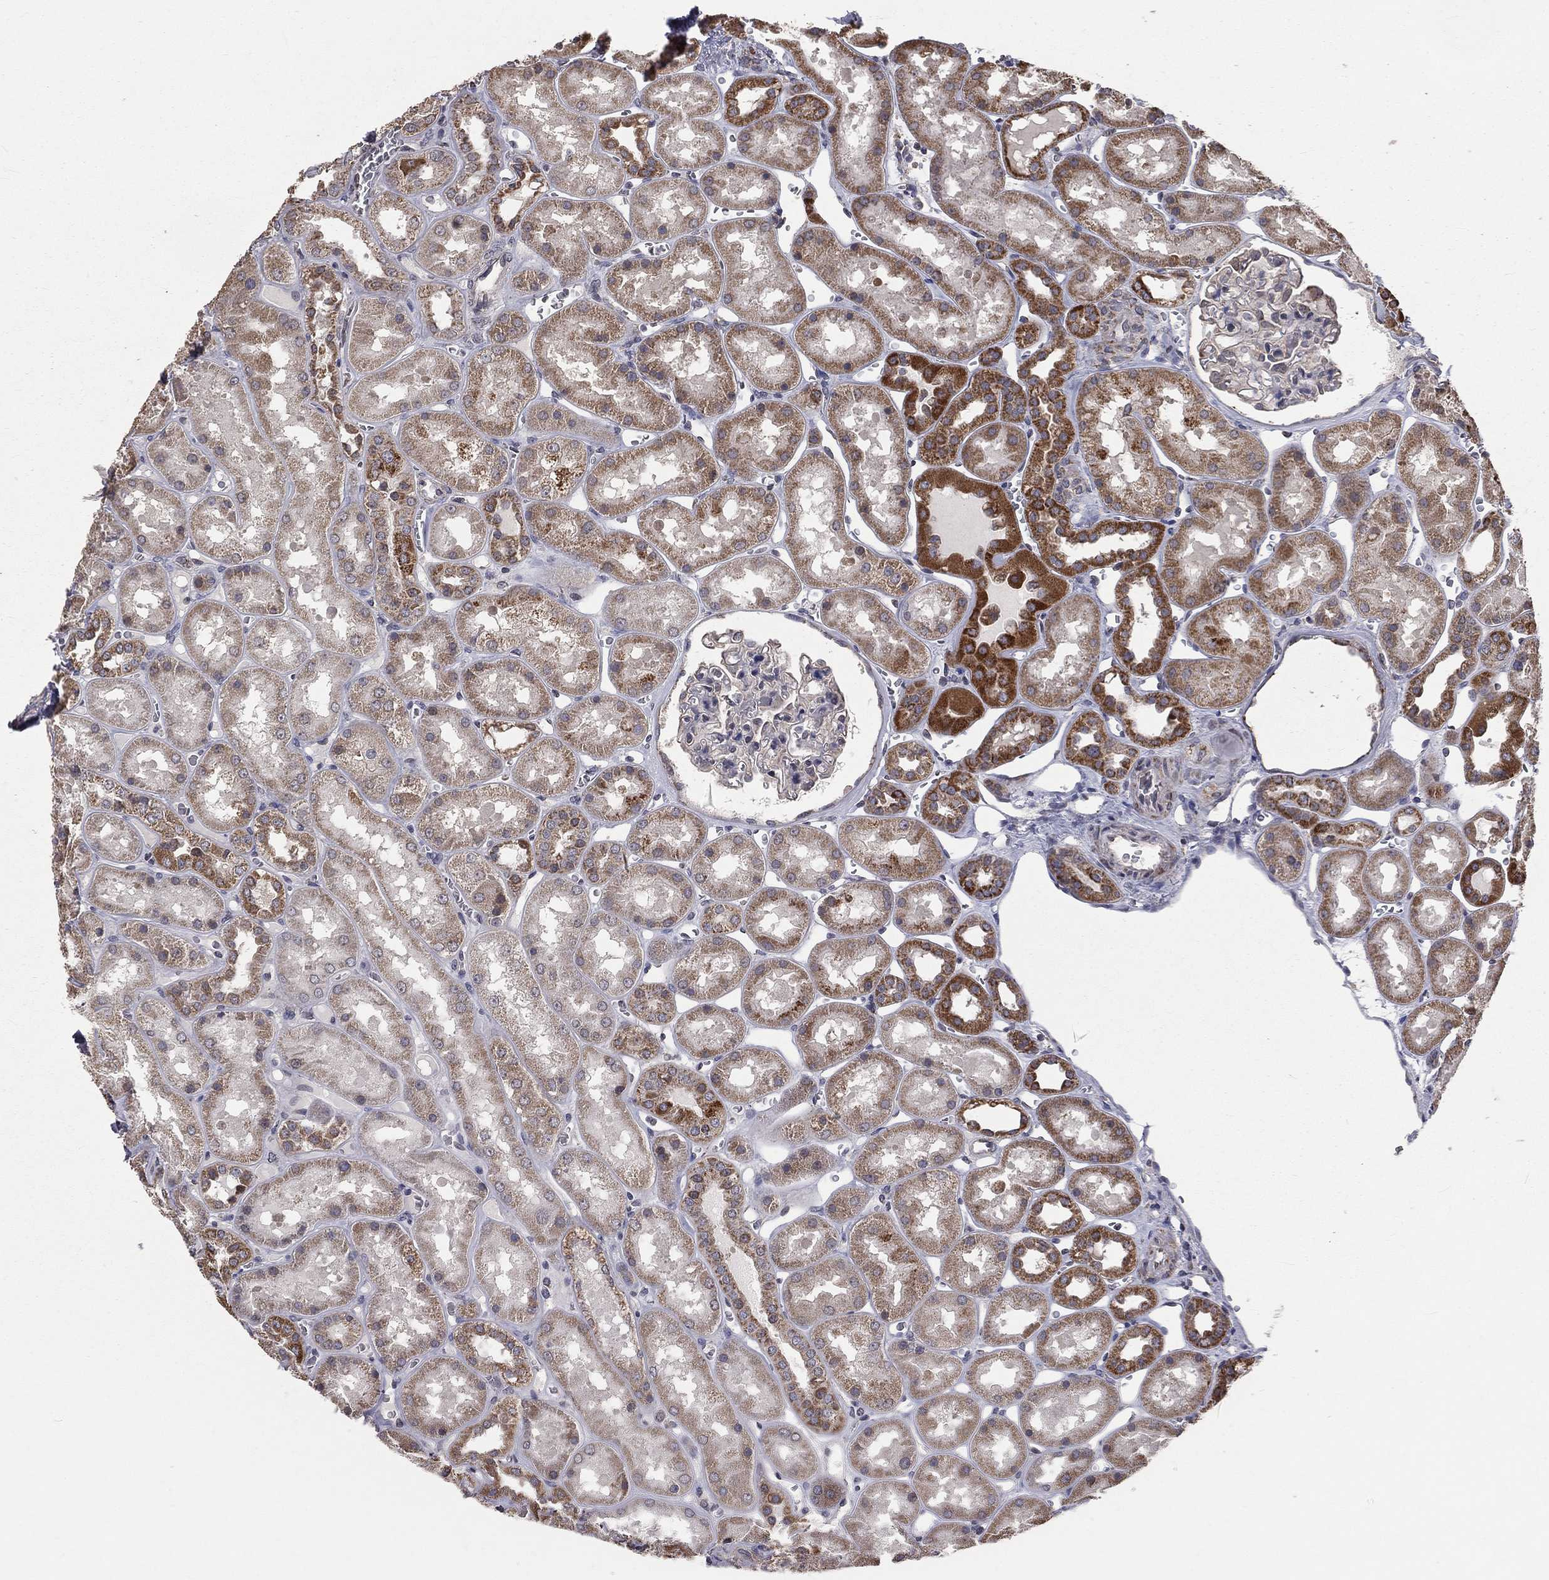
{"staining": {"intensity": "negative", "quantity": "none", "location": "none"}, "tissue": "kidney", "cell_type": "Cells in glomeruli", "image_type": "normal", "snomed": [{"axis": "morphology", "description": "Normal tissue, NOS"}, {"axis": "topography", "description": "Kidney"}], "caption": "Cells in glomeruli are negative for brown protein staining in unremarkable kidney. (Stains: DAB (3,3'-diaminobenzidine) IHC with hematoxylin counter stain, Microscopy: brightfield microscopy at high magnification).", "gene": "MRPL46", "patient": {"sex": "male", "age": 73}}